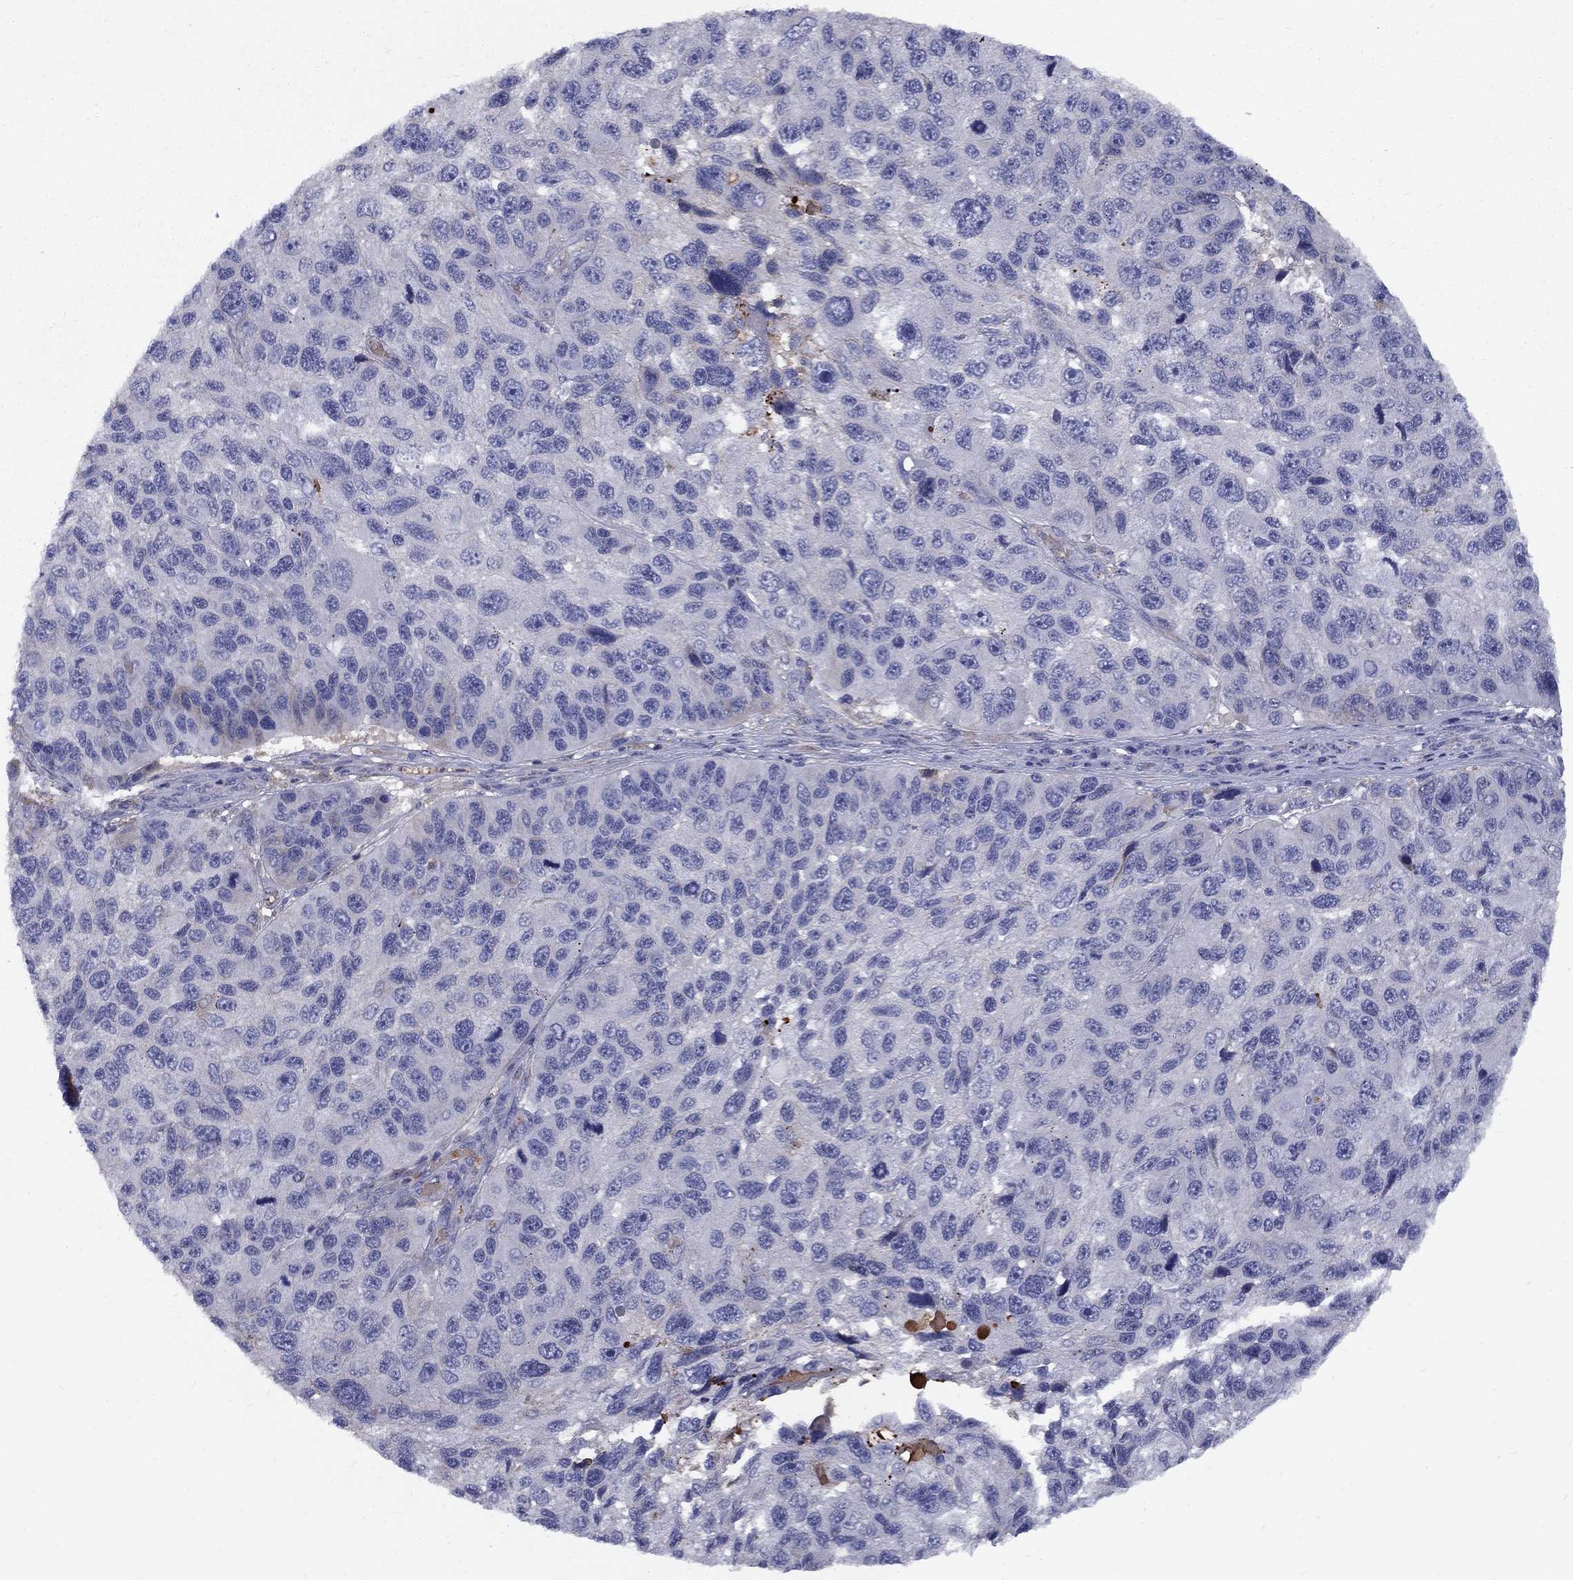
{"staining": {"intensity": "weak", "quantity": "<25%", "location": "cytoplasmic/membranous"}, "tissue": "melanoma", "cell_type": "Tumor cells", "image_type": "cancer", "snomed": [{"axis": "morphology", "description": "Malignant melanoma, NOS"}, {"axis": "topography", "description": "Skin"}], "caption": "Immunohistochemical staining of human melanoma displays no significant staining in tumor cells. (DAB IHC with hematoxylin counter stain).", "gene": "EPDR1", "patient": {"sex": "male", "age": 53}}